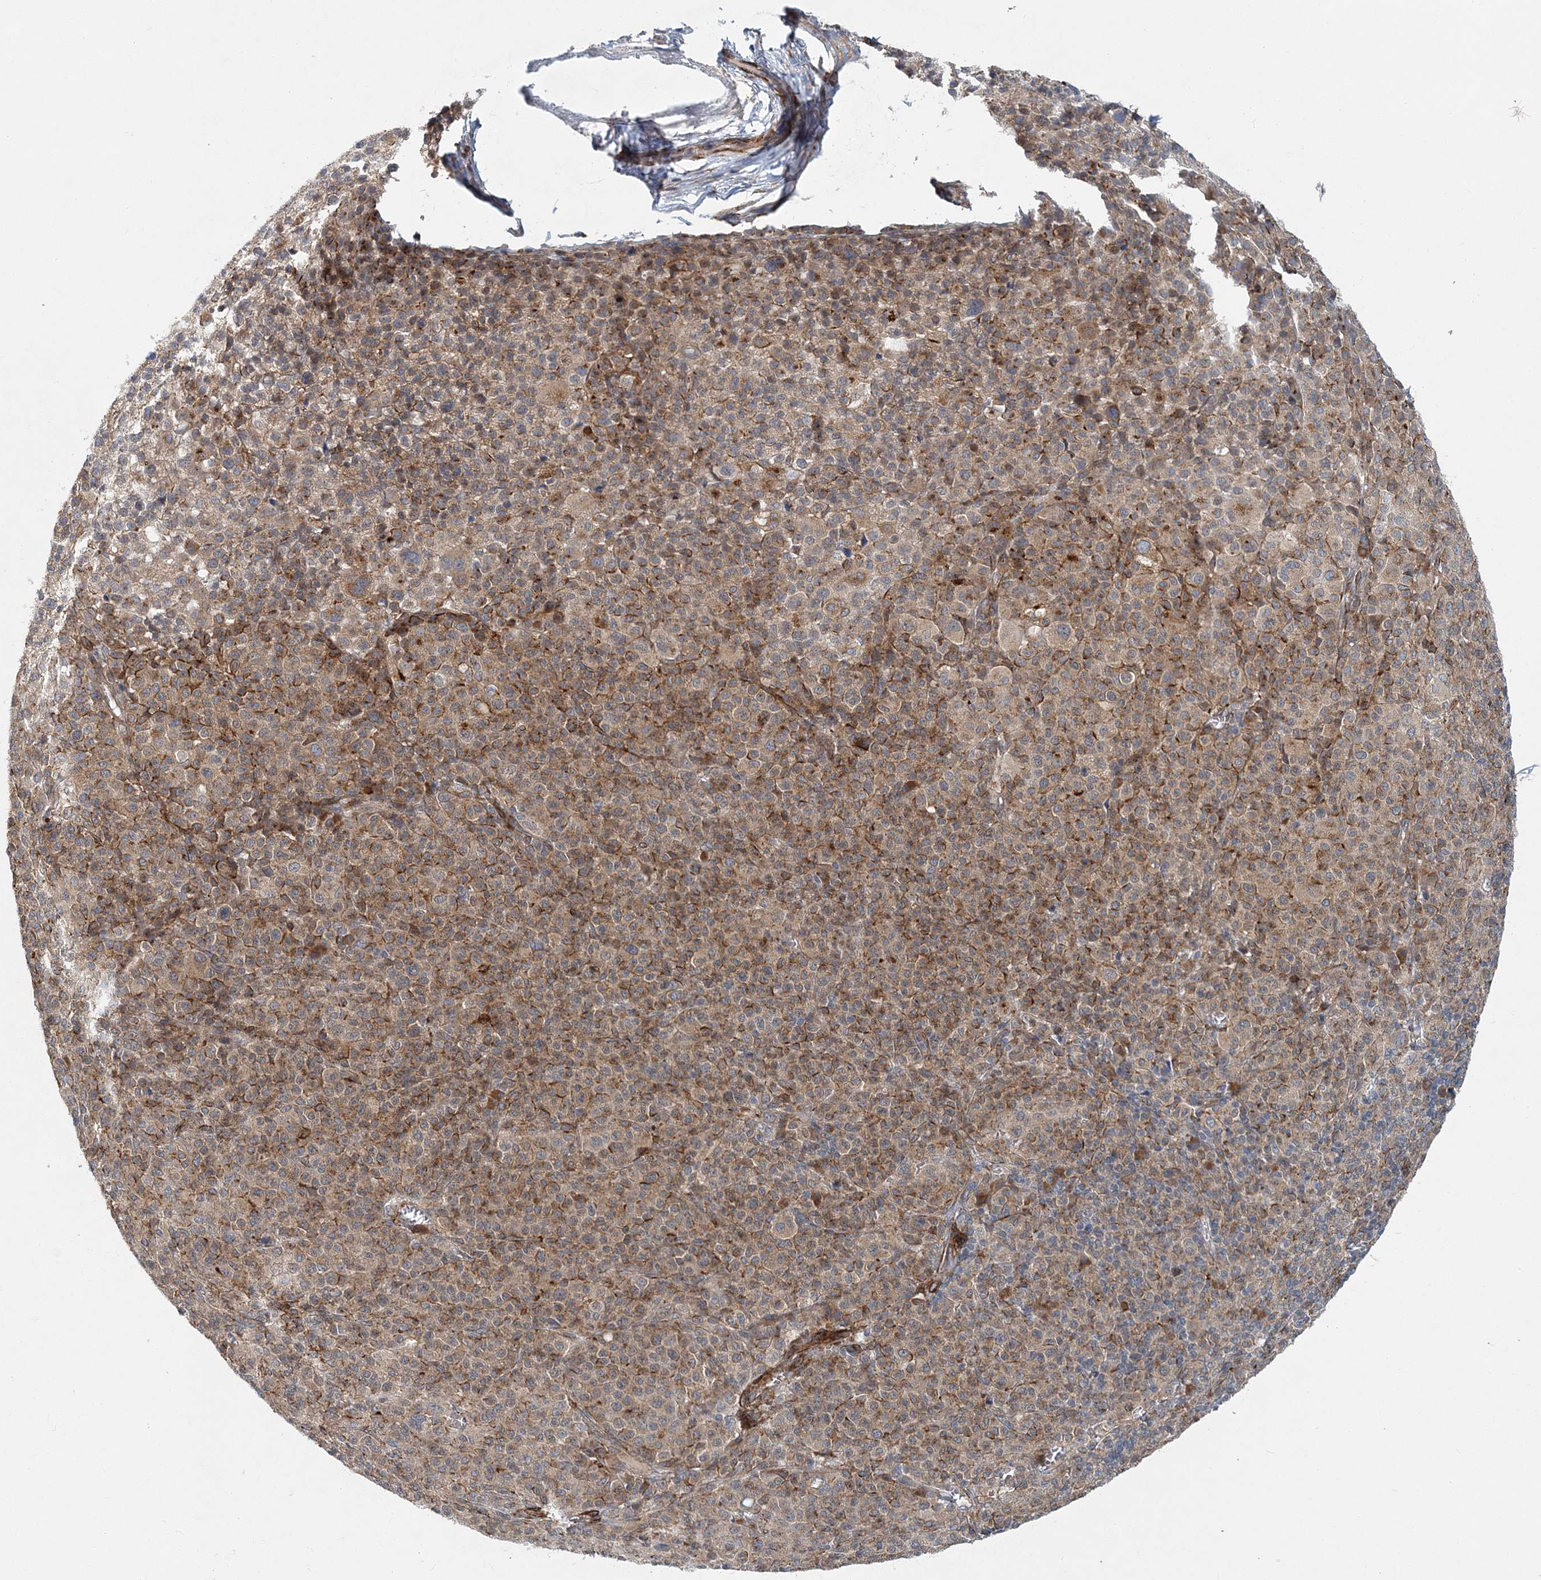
{"staining": {"intensity": "moderate", "quantity": "25%-75%", "location": "cytoplasmic/membranous"}, "tissue": "melanoma", "cell_type": "Tumor cells", "image_type": "cancer", "snomed": [{"axis": "morphology", "description": "Malignant melanoma, Metastatic site"}, {"axis": "topography", "description": "Skin"}], "caption": "Melanoma stained with a brown dye reveals moderate cytoplasmic/membranous positive positivity in about 25%-75% of tumor cells.", "gene": "NBAS", "patient": {"sex": "female", "age": 74}}